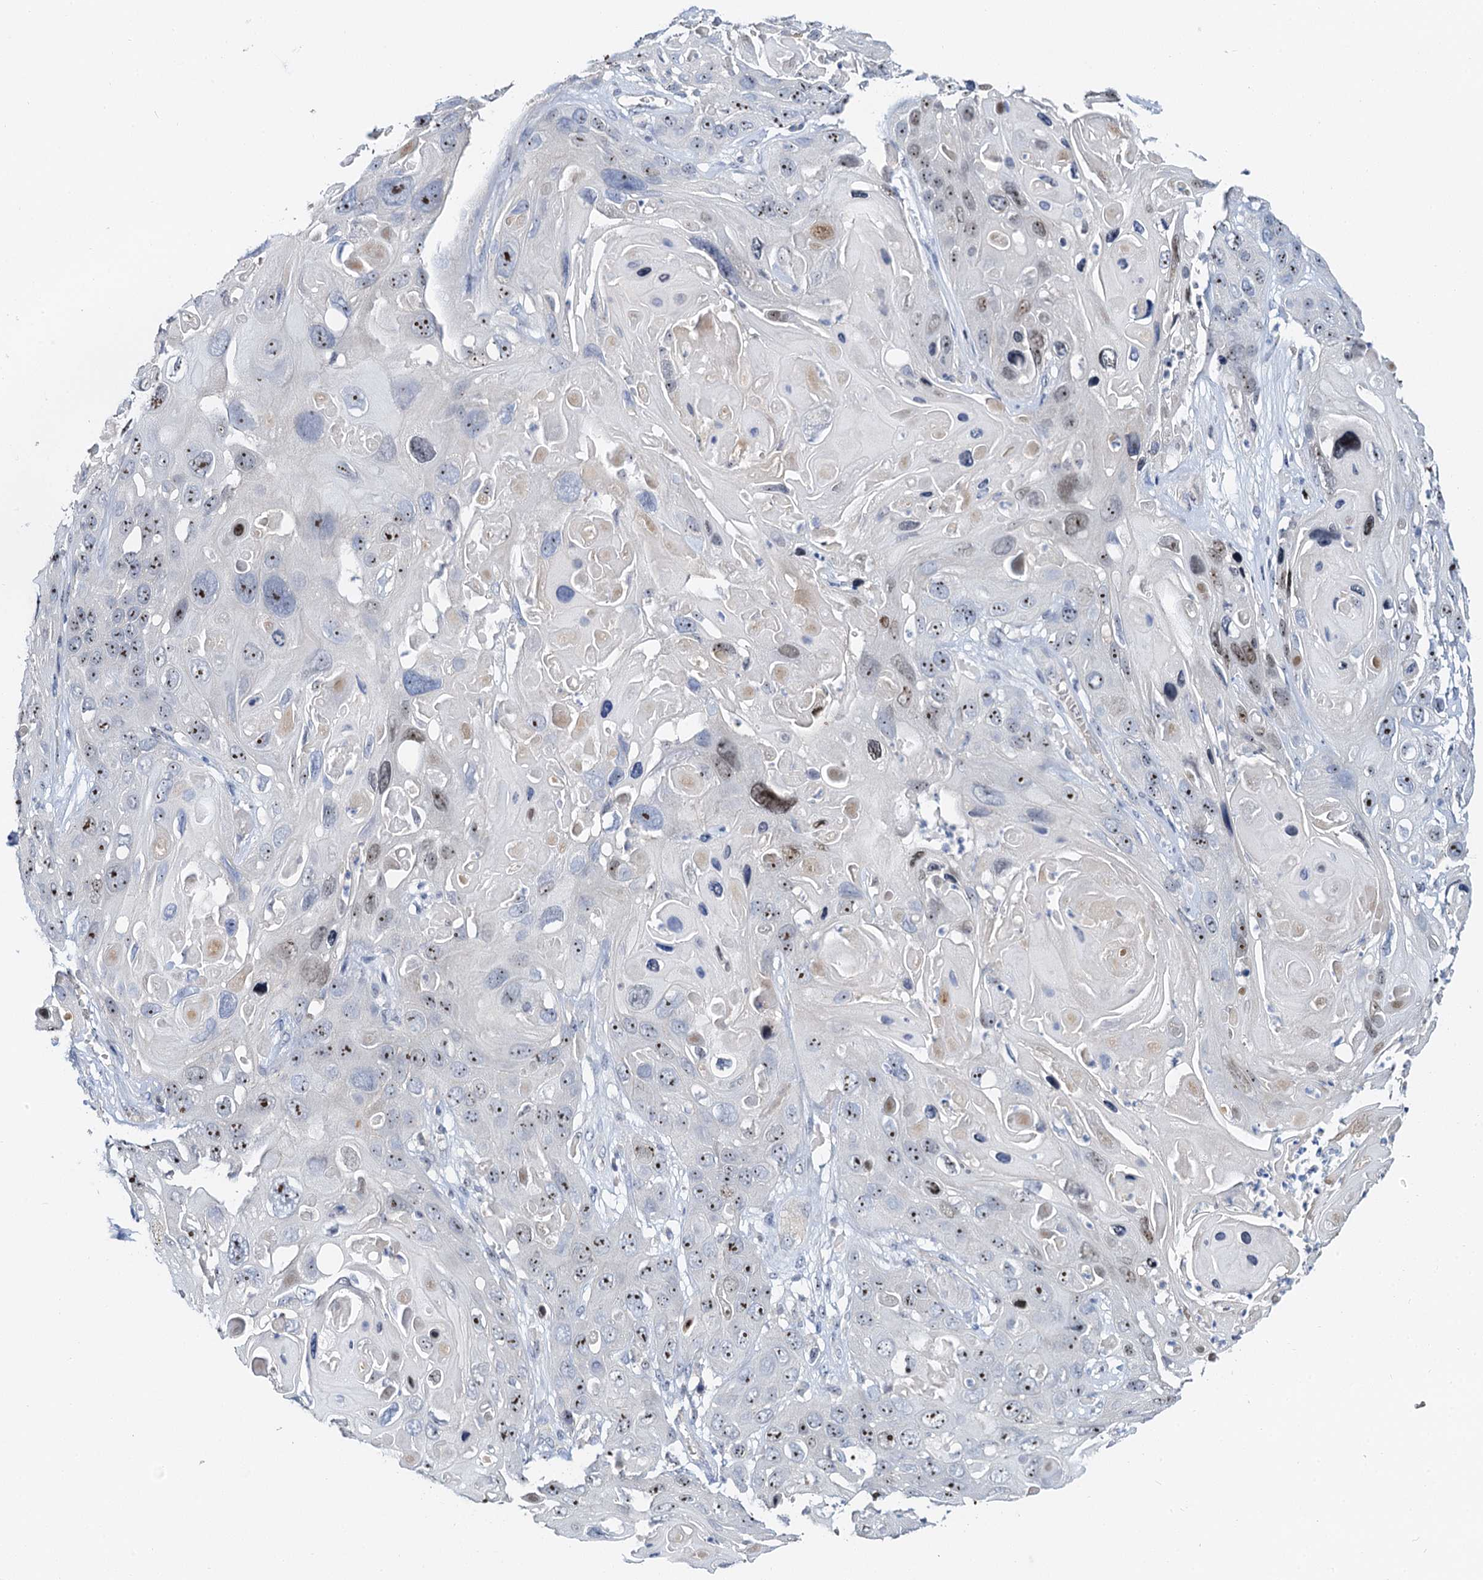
{"staining": {"intensity": "weak", "quantity": ">75%", "location": "nuclear"}, "tissue": "skin cancer", "cell_type": "Tumor cells", "image_type": "cancer", "snomed": [{"axis": "morphology", "description": "Squamous cell carcinoma, NOS"}, {"axis": "topography", "description": "Skin"}], "caption": "This histopathology image shows immunohistochemistry staining of squamous cell carcinoma (skin), with low weak nuclear staining in approximately >75% of tumor cells.", "gene": "NOP2", "patient": {"sex": "male", "age": 55}}